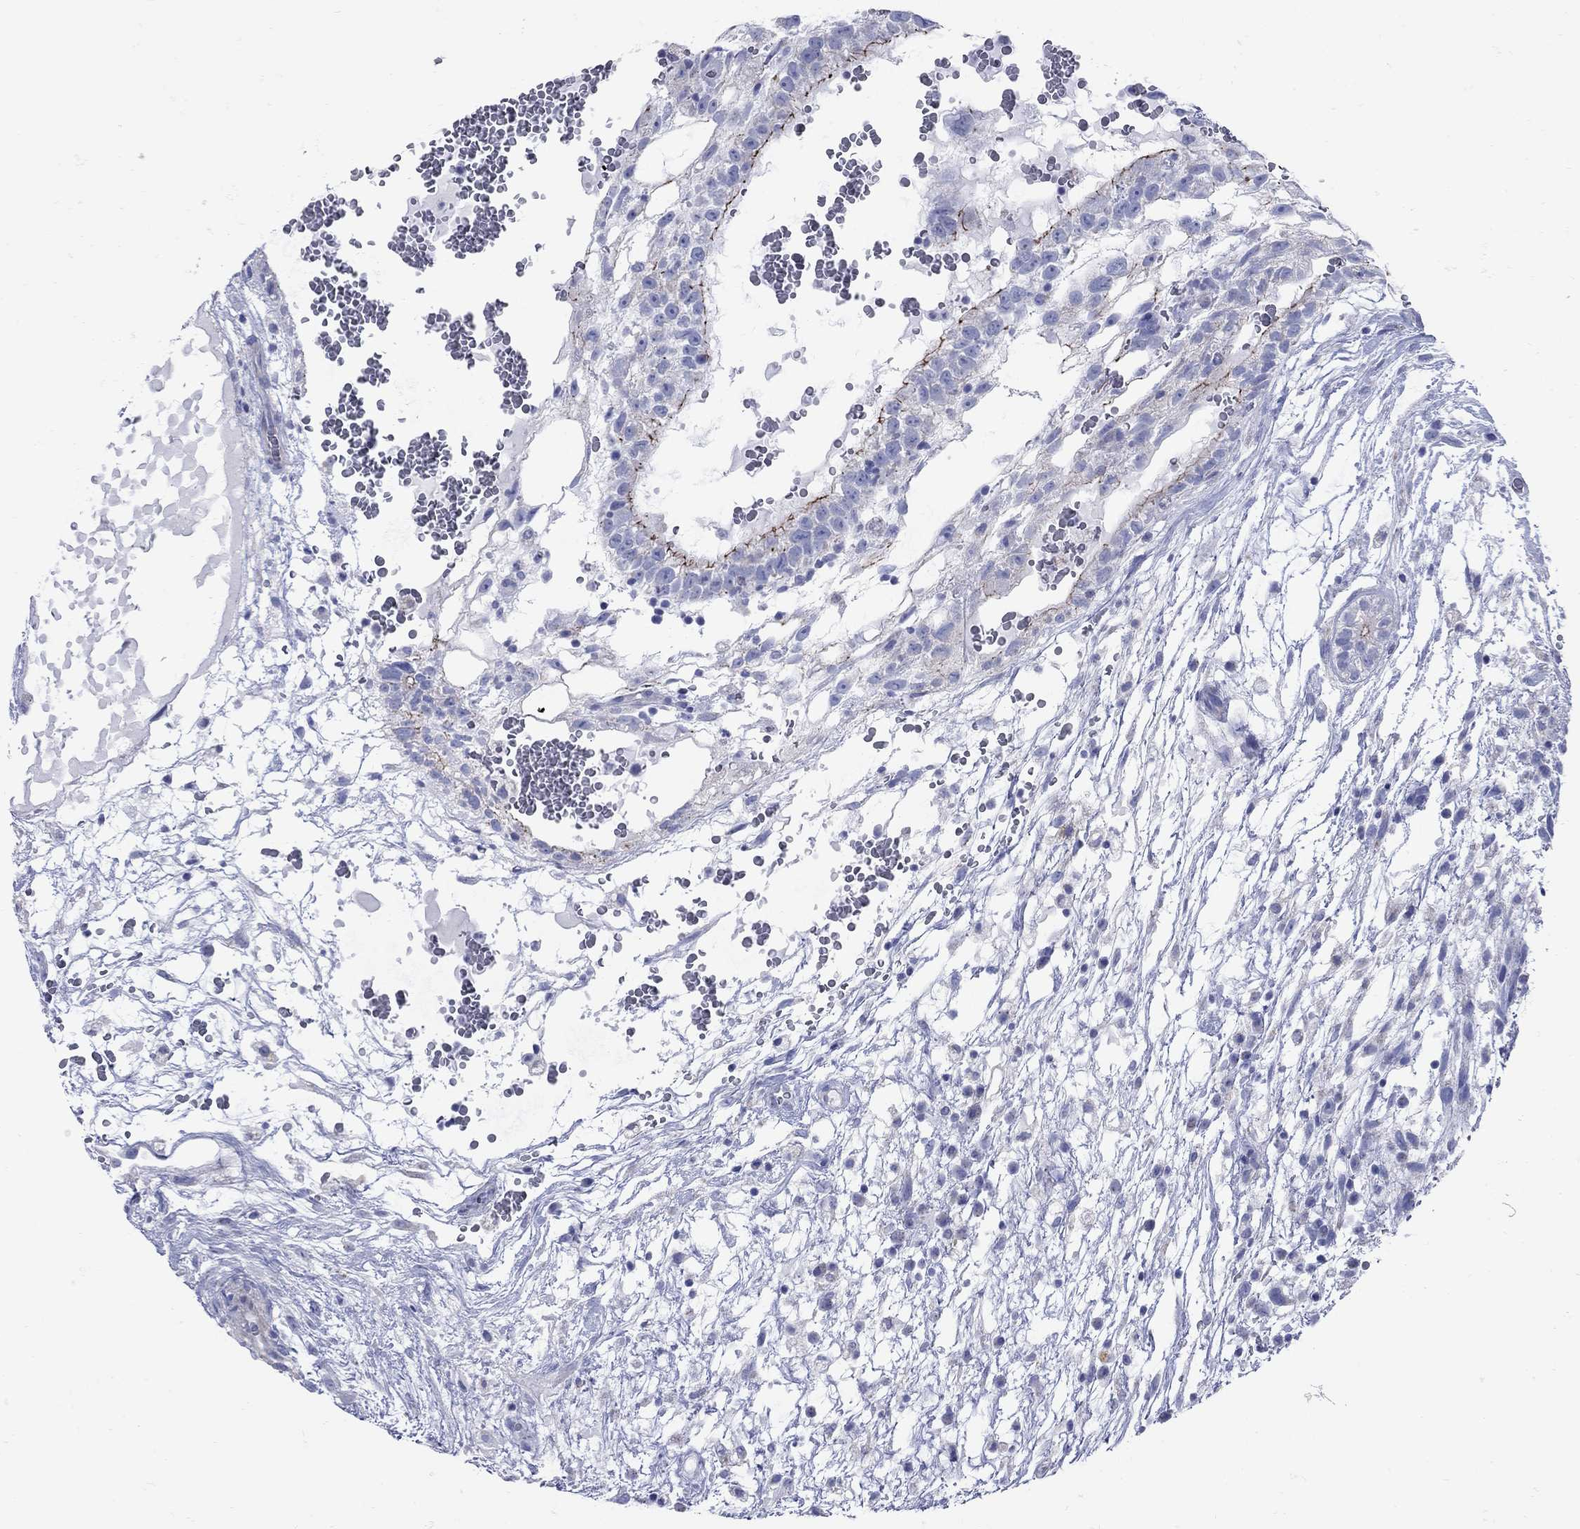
{"staining": {"intensity": "moderate", "quantity": "<25%", "location": "cytoplasmic/membranous"}, "tissue": "testis cancer", "cell_type": "Tumor cells", "image_type": "cancer", "snomed": [{"axis": "morphology", "description": "Normal tissue, NOS"}, {"axis": "morphology", "description": "Carcinoma, Embryonal, NOS"}, {"axis": "topography", "description": "Testis"}], "caption": "Moderate cytoplasmic/membranous protein positivity is seen in approximately <25% of tumor cells in embryonal carcinoma (testis).", "gene": "PDZD3", "patient": {"sex": "male", "age": 32}}